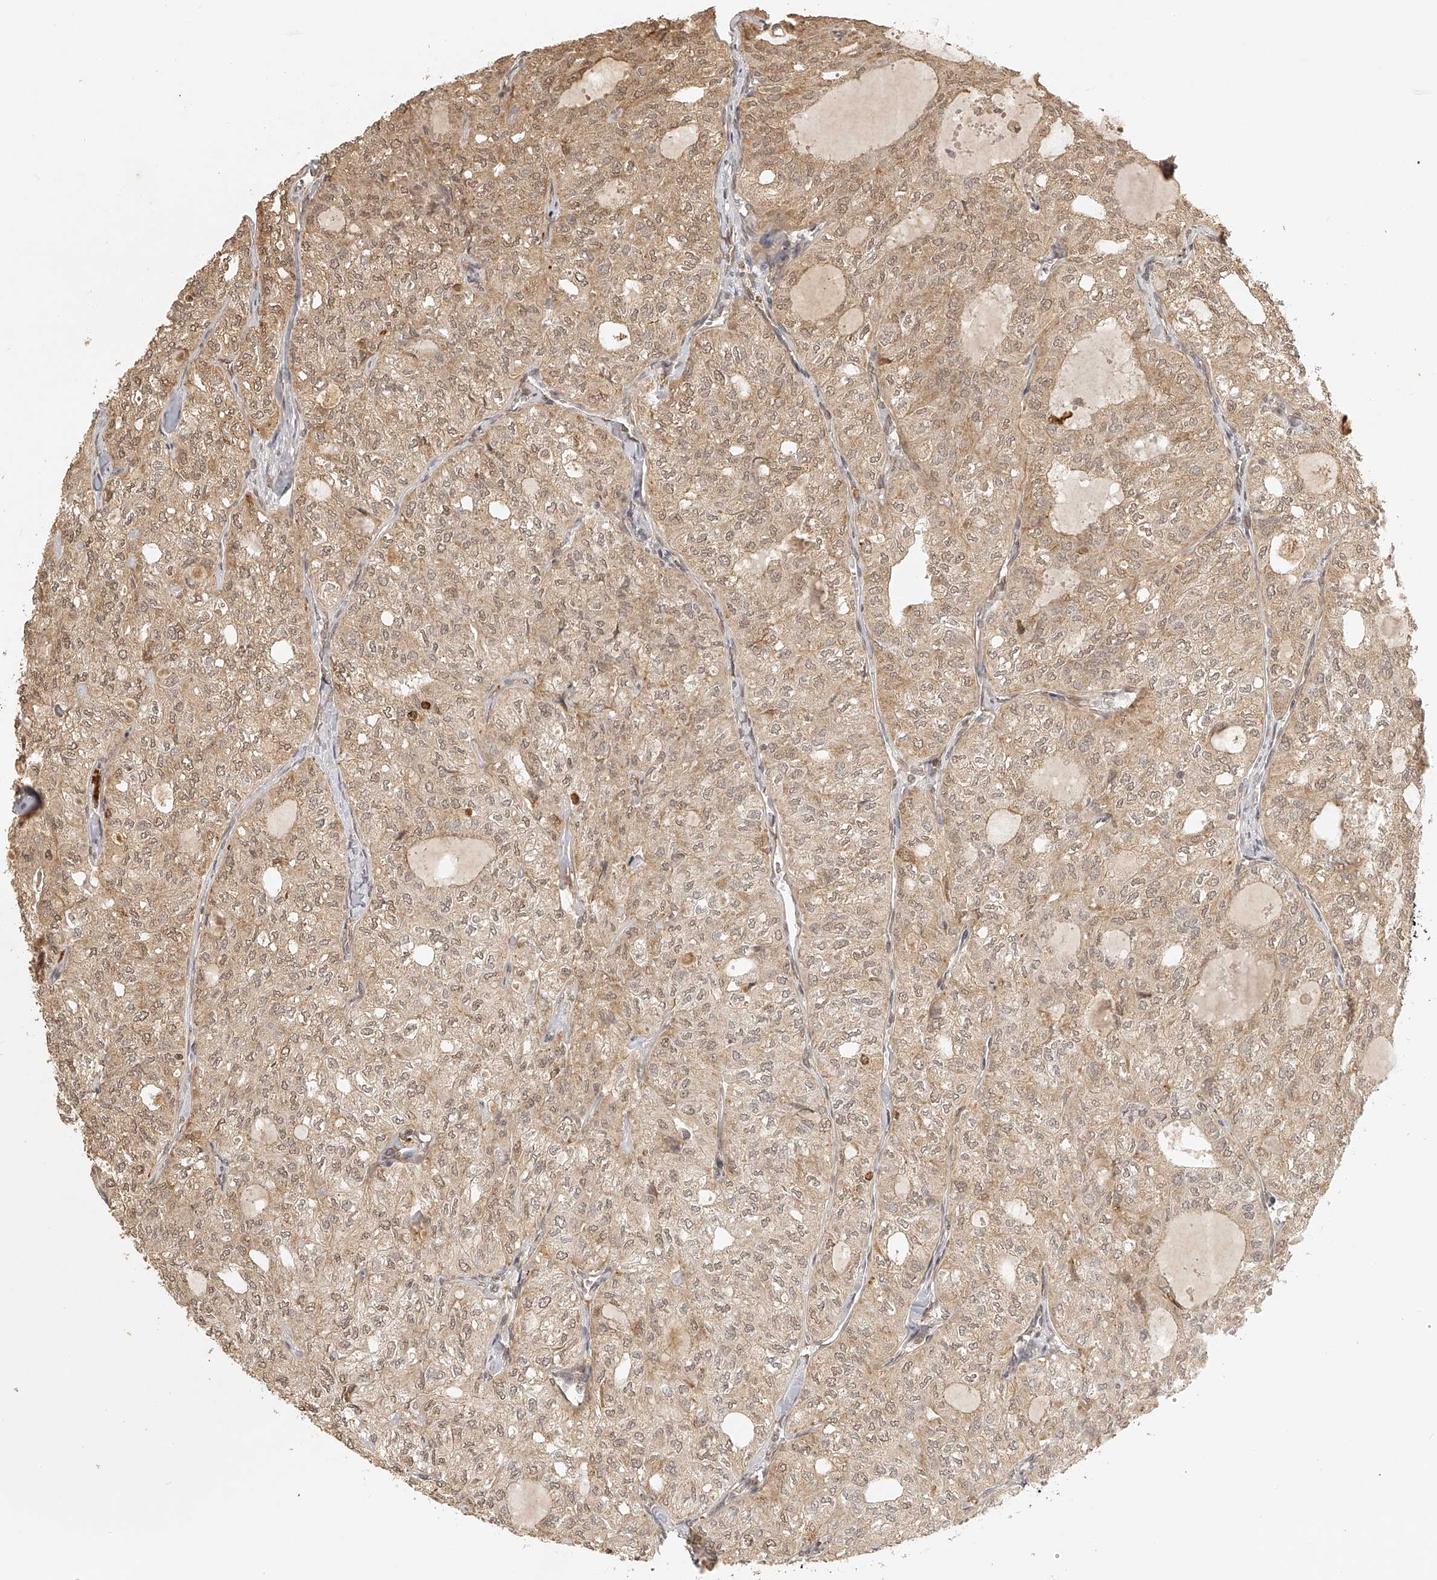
{"staining": {"intensity": "weak", "quantity": ">75%", "location": "cytoplasmic/membranous,nuclear"}, "tissue": "thyroid cancer", "cell_type": "Tumor cells", "image_type": "cancer", "snomed": [{"axis": "morphology", "description": "Follicular adenoma carcinoma, NOS"}, {"axis": "topography", "description": "Thyroid gland"}], "caption": "Protein staining of thyroid cancer tissue displays weak cytoplasmic/membranous and nuclear positivity in about >75% of tumor cells.", "gene": "BCL2L11", "patient": {"sex": "male", "age": 75}}